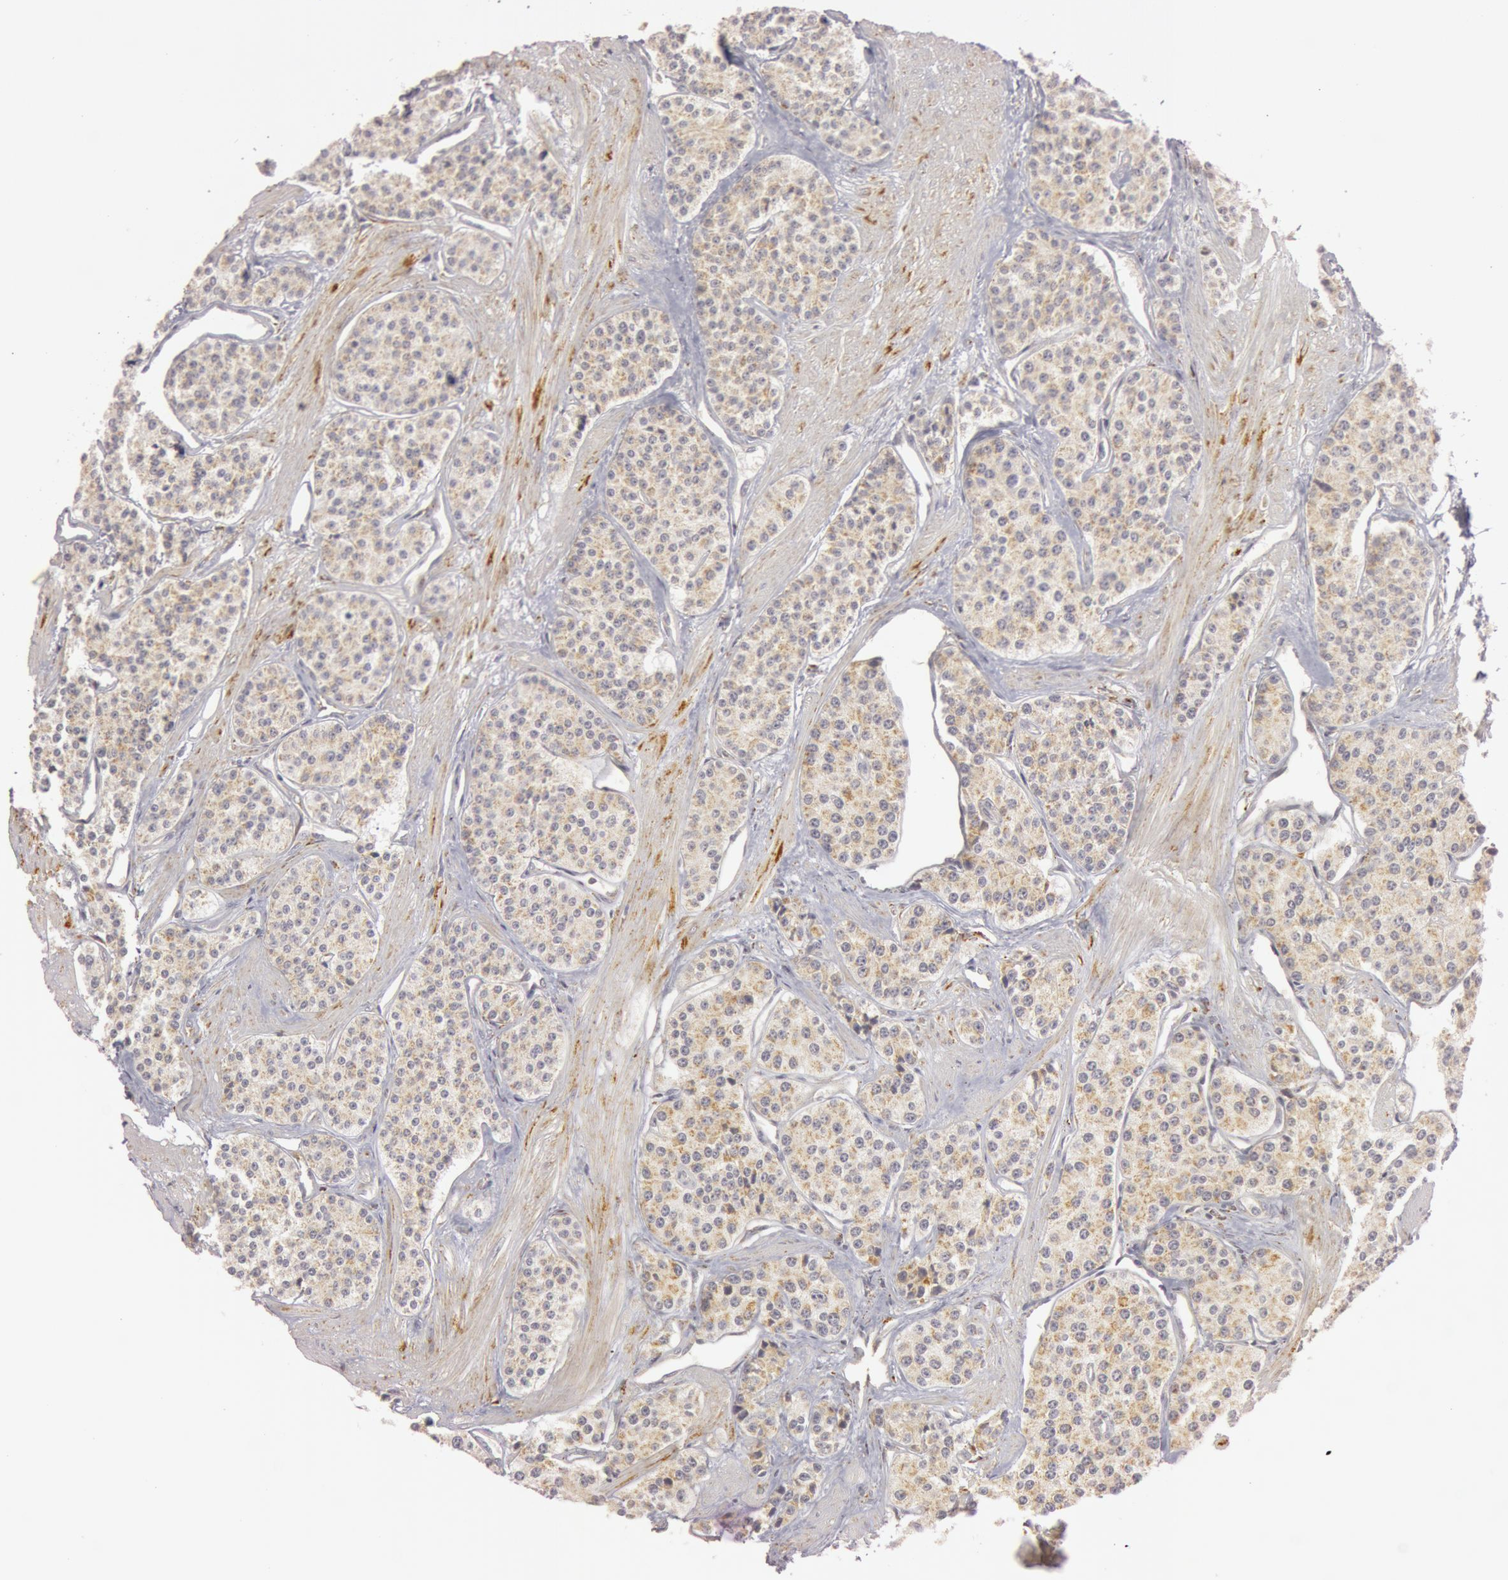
{"staining": {"intensity": "weak", "quantity": ">75%", "location": "cytoplasmic/membranous"}, "tissue": "carcinoid", "cell_type": "Tumor cells", "image_type": "cancer", "snomed": [{"axis": "morphology", "description": "Carcinoid, malignant, NOS"}, {"axis": "topography", "description": "Stomach"}], "caption": "Immunohistochemistry (DAB) staining of carcinoid (malignant) demonstrates weak cytoplasmic/membranous protein positivity in about >75% of tumor cells. (brown staining indicates protein expression, while blue staining denotes nuclei).", "gene": "C7", "patient": {"sex": "female", "age": 76}}